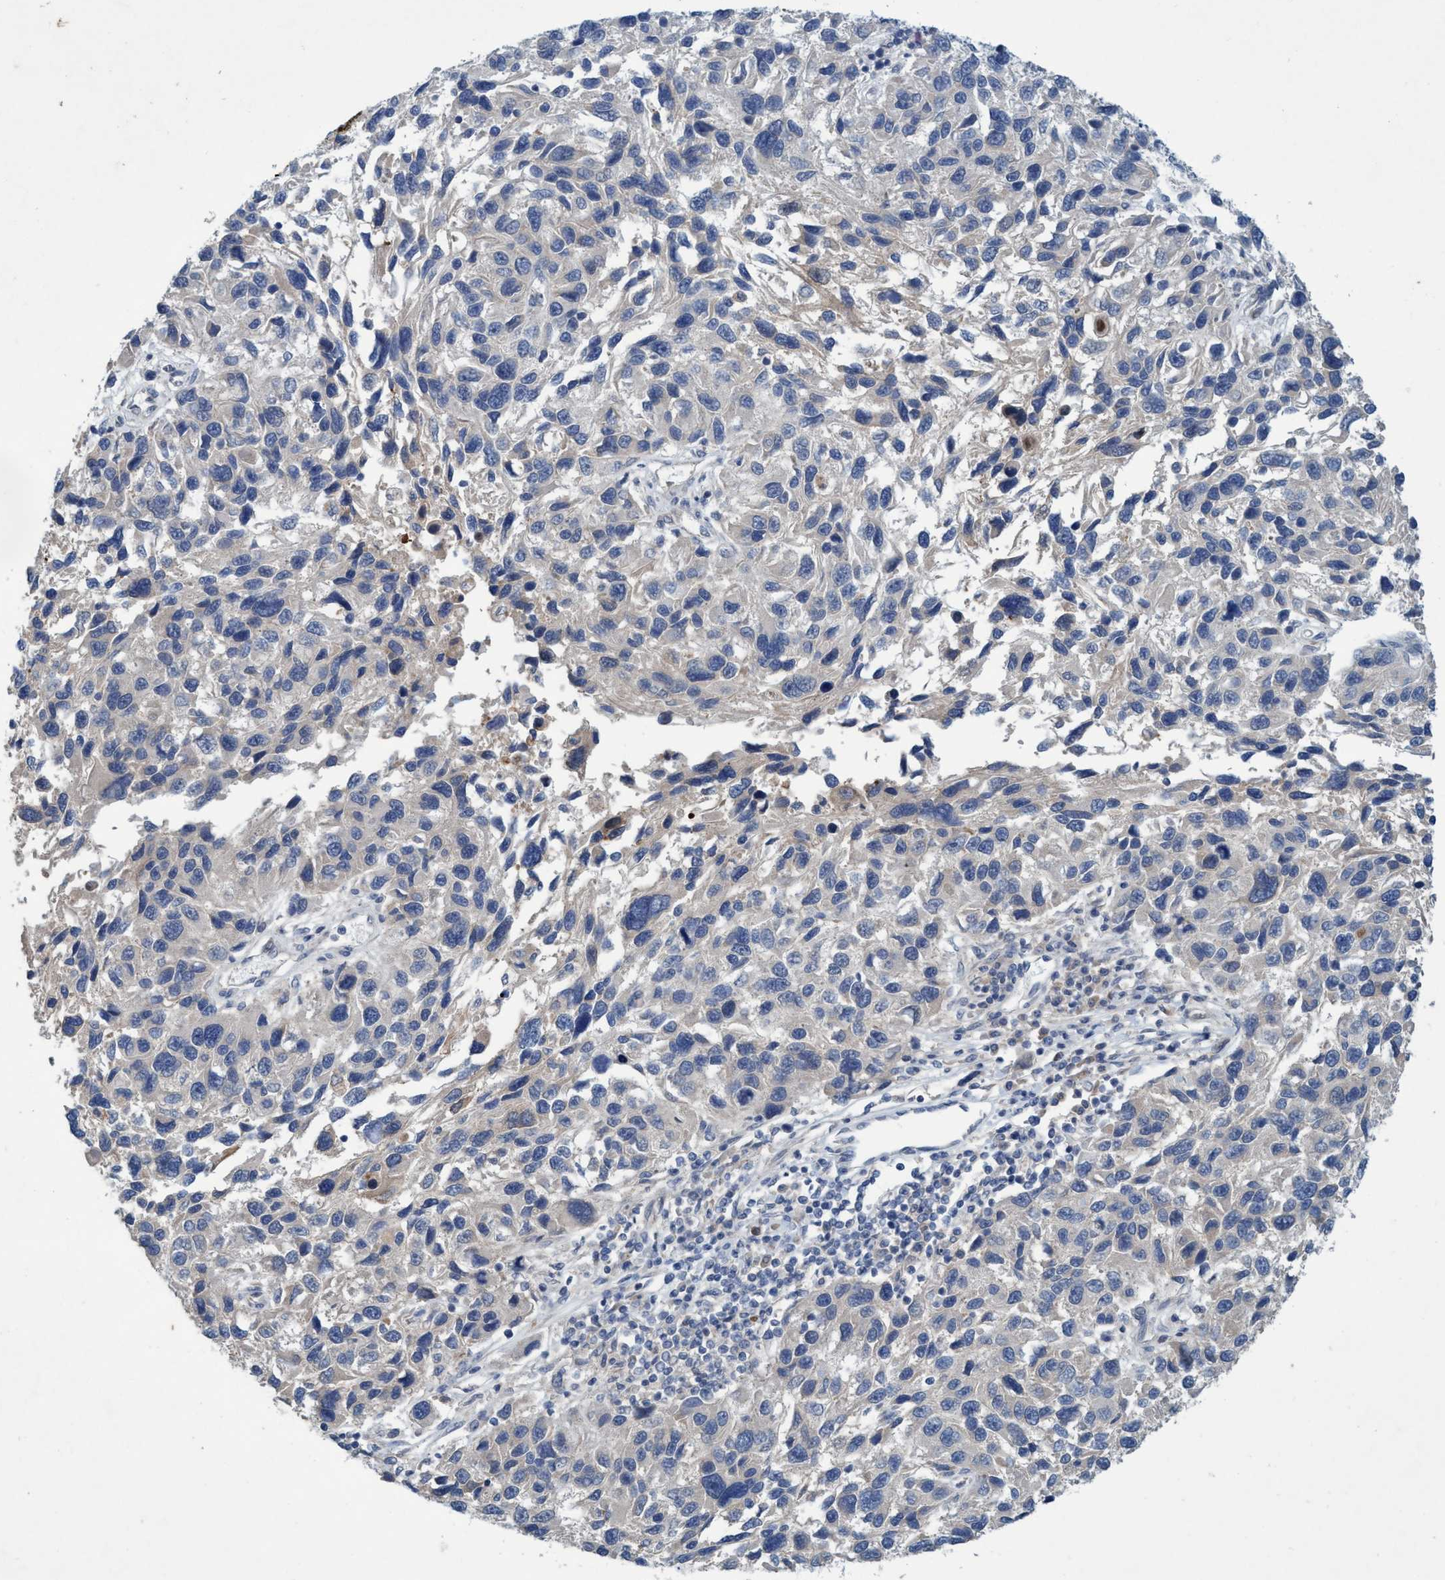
{"staining": {"intensity": "negative", "quantity": "none", "location": "none"}, "tissue": "melanoma", "cell_type": "Tumor cells", "image_type": "cancer", "snomed": [{"axis": "morphology", "description": "Malignant melanoma, NOS"}, {"axis": "topography", "description": "Skin"}], "caption": "A high-resolution image shows immunohistochemistry (IHC) staining of melanoma, which shows no significant staining in tumor cells.", "gene": "RNF208", "patient": {"sex": "male", "age": 53}}